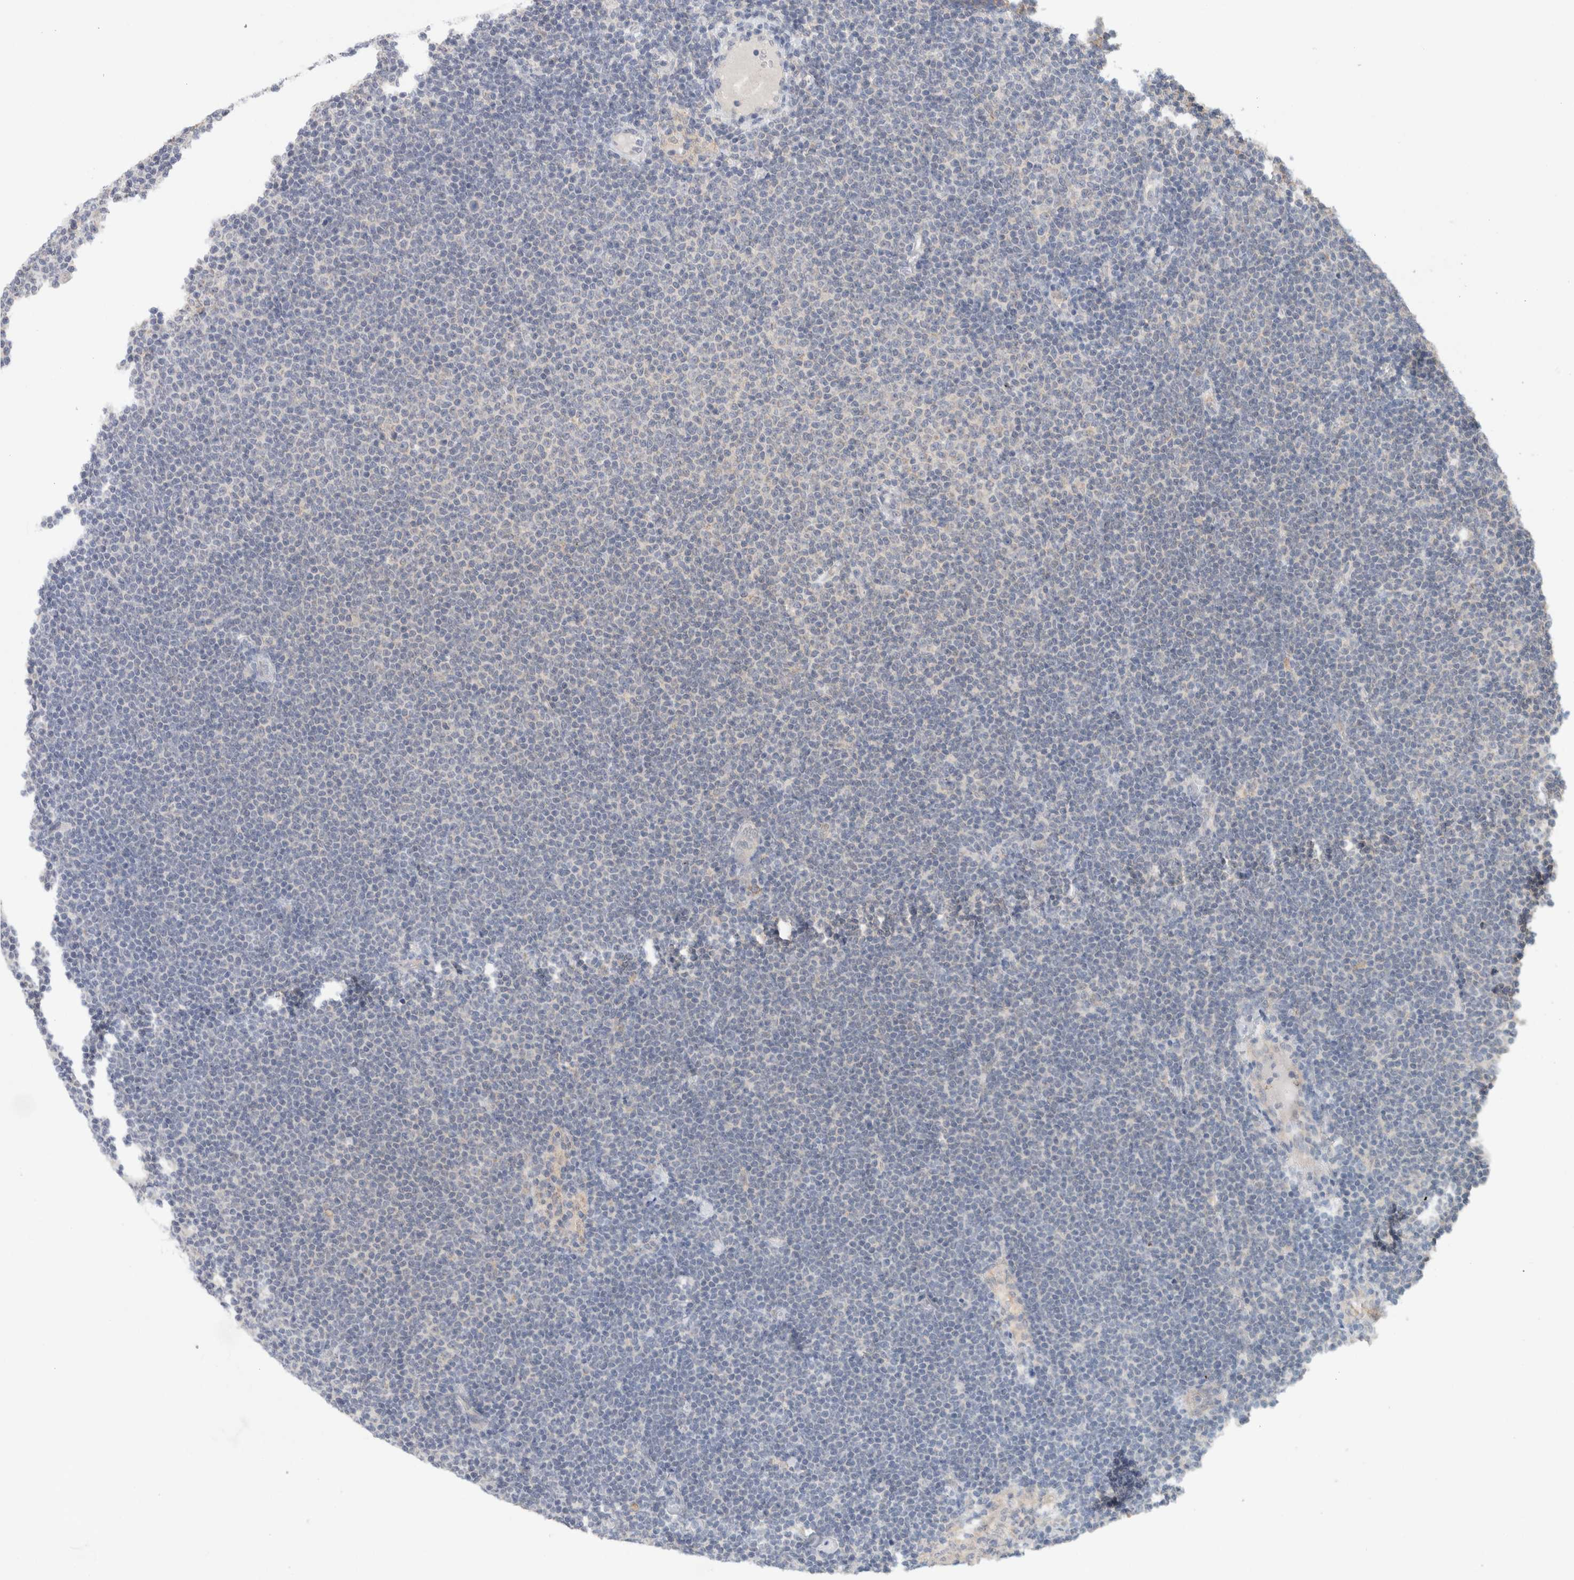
{"staining": {"intensity": "negative", "quantity": "none", "location": "none"}, "tissue": "lymphoma", "cell_type": "Tumor cells", "image_type": "cancer", "snomed": [{"axis": "morphology", "description": "Malignant lymphoma, non-Hodgkin's type, Low grade"}, {"axis": "topography", "description": "Lymph node"}], "caption": "Immunohistochemistry (IHC) histopathology image of lymphoma stained for a protein (brown), which shows no expression in tumor cells.", "gene": "RAB14", "patient": {"sex": "female", "age": 53}}